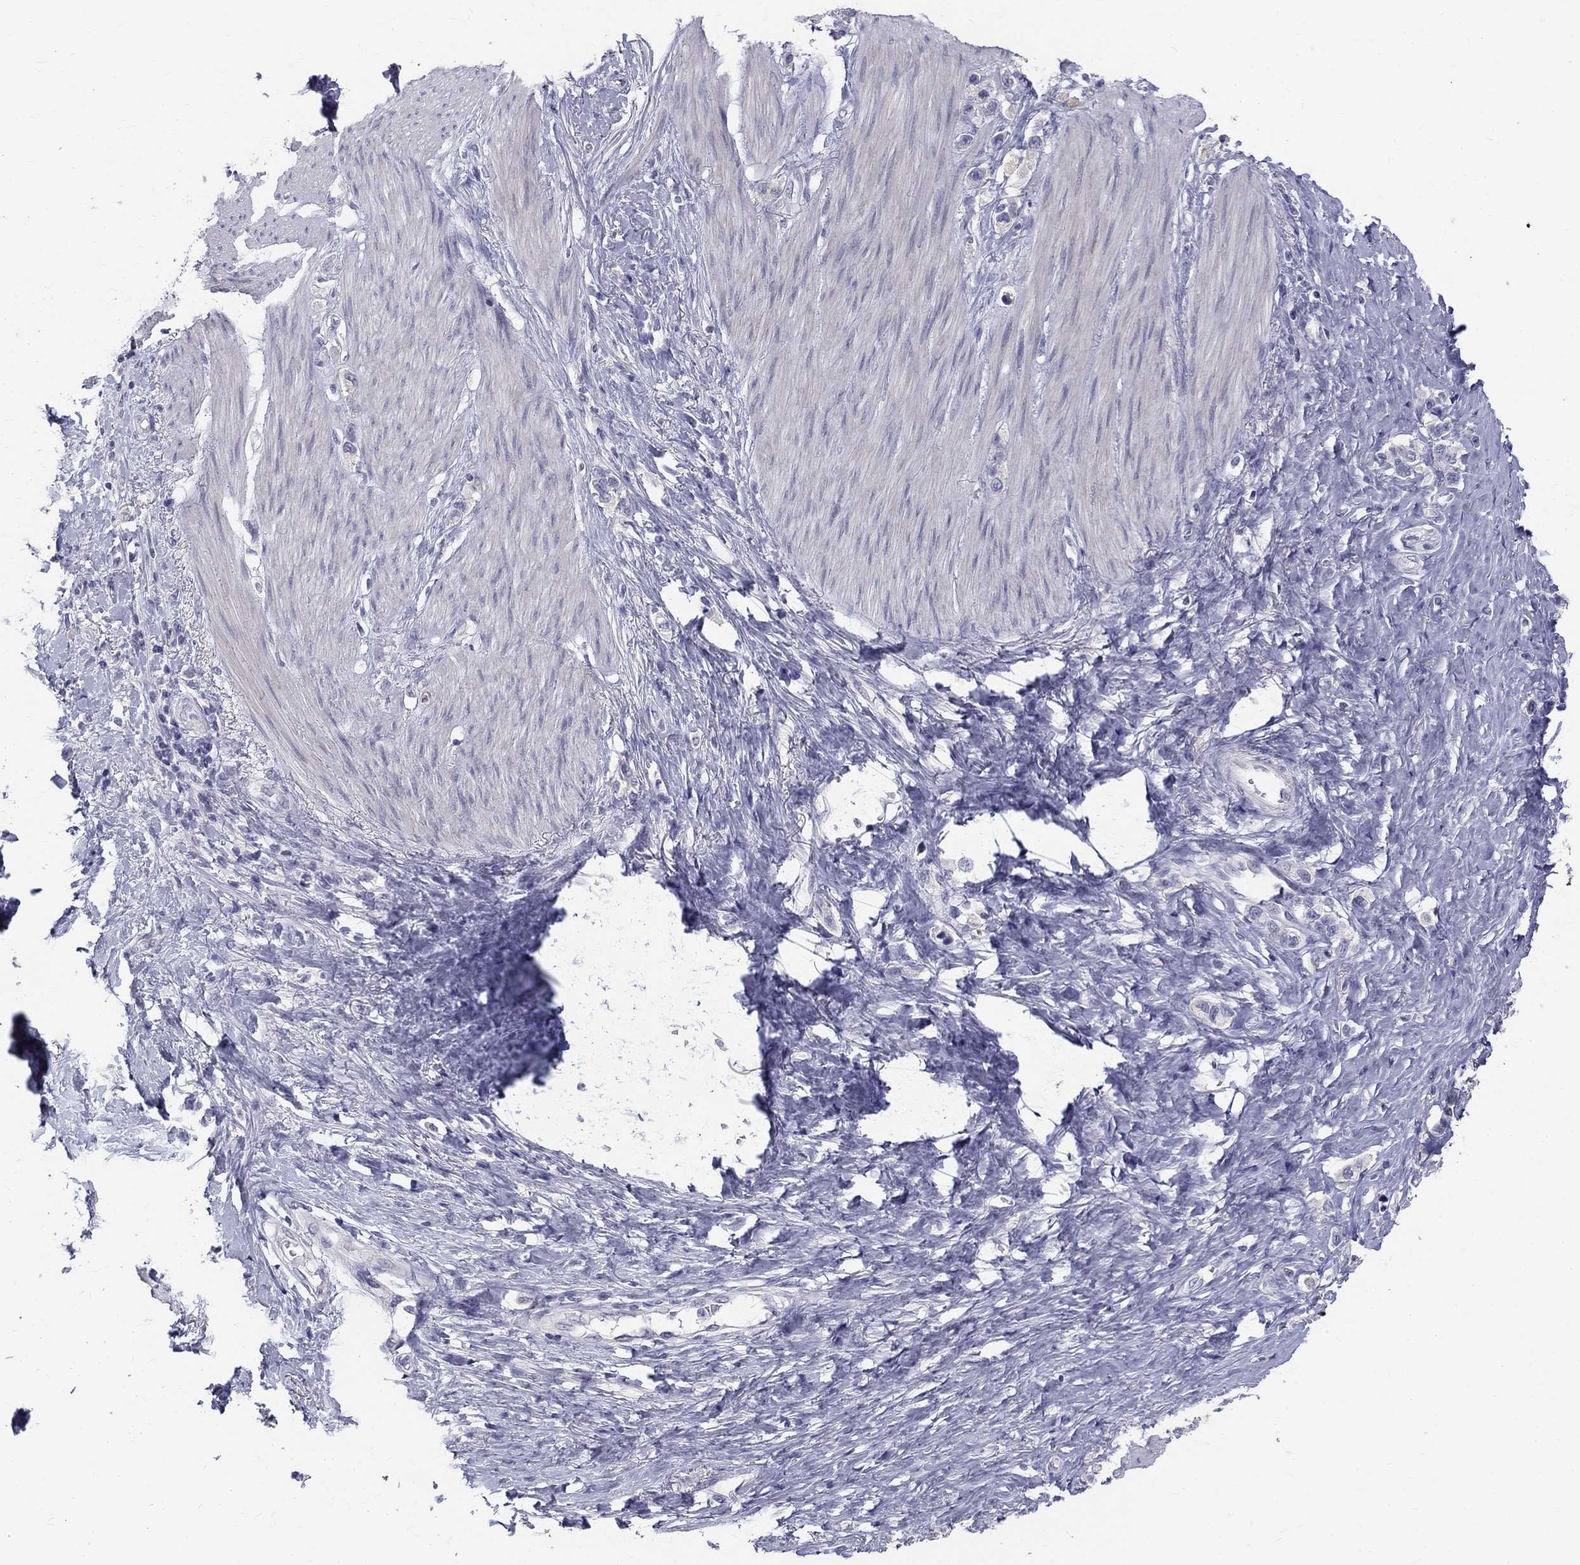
{"staining": {"intensity": "negative", "quantity": "none", "location": "none"}, "tissue": "stomach cancer", "cell_type": "Tumor cells", "image_type": "cancer", "snomed": [{"axis": "morphology", "description": "Normal tissue, NOS"}, {"axis": "morphology", "description": "Adenocarcinoma, NOS"}, {"axis": "morphology", "description": "Adenocarcinoma, High grade"}, {"axis": "topography", "description": "Stomach, upper"}, {"axis": "topography", "description": "Stomach"}], "caption": "Immunohistochemical staining of stomach adenocarcinoma displays no significant expression in tumor cells. Brightfield microscopy of IHC stained with DAB (3,3'-diaminobenzidine) (brown) and hematoxylin (blue), captured at high magnification.", "gene": "MAGEB6", "patient": {"sex": "female", "age": 65}}